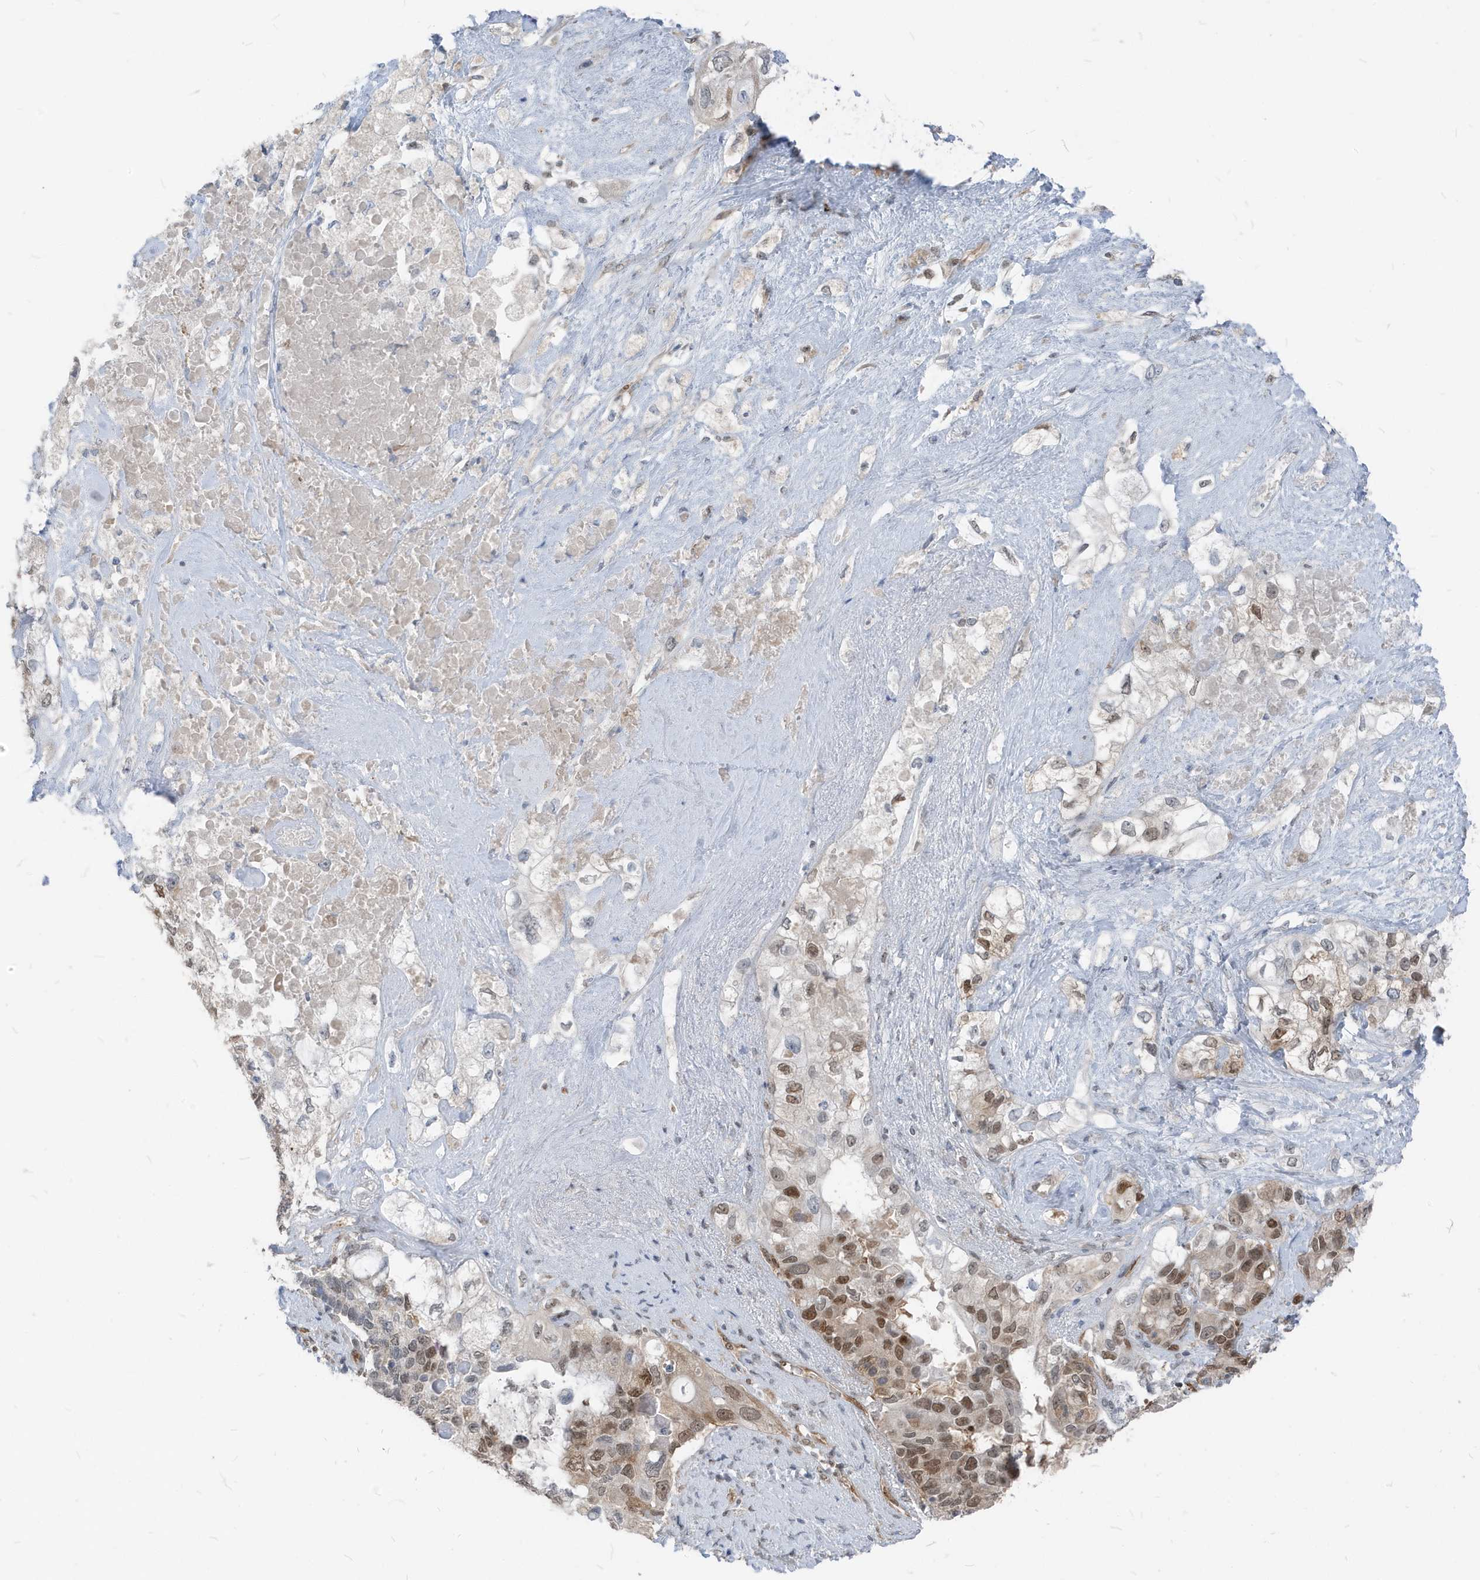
{"staining": {"intensity": "moderate", "quantity": ">75%", "location": "nuclear"}, "tissue": "pancreatic cancer", "cell_type": "Tumor cells", "image_type": "cancer", "snomed": [{"axis": "morphology", "description": "Adenocarcinoma, NOS"}, {"axis": "topography", "description": "Pancreas"}], "caption": "Tumor cells exhibit medium levels of moderate nuclear positivity in about >75% of cells in pancreatic adenocarcinoma.", "gene": "NCOA7", "patient": {"sex": "female", "age": 56}}